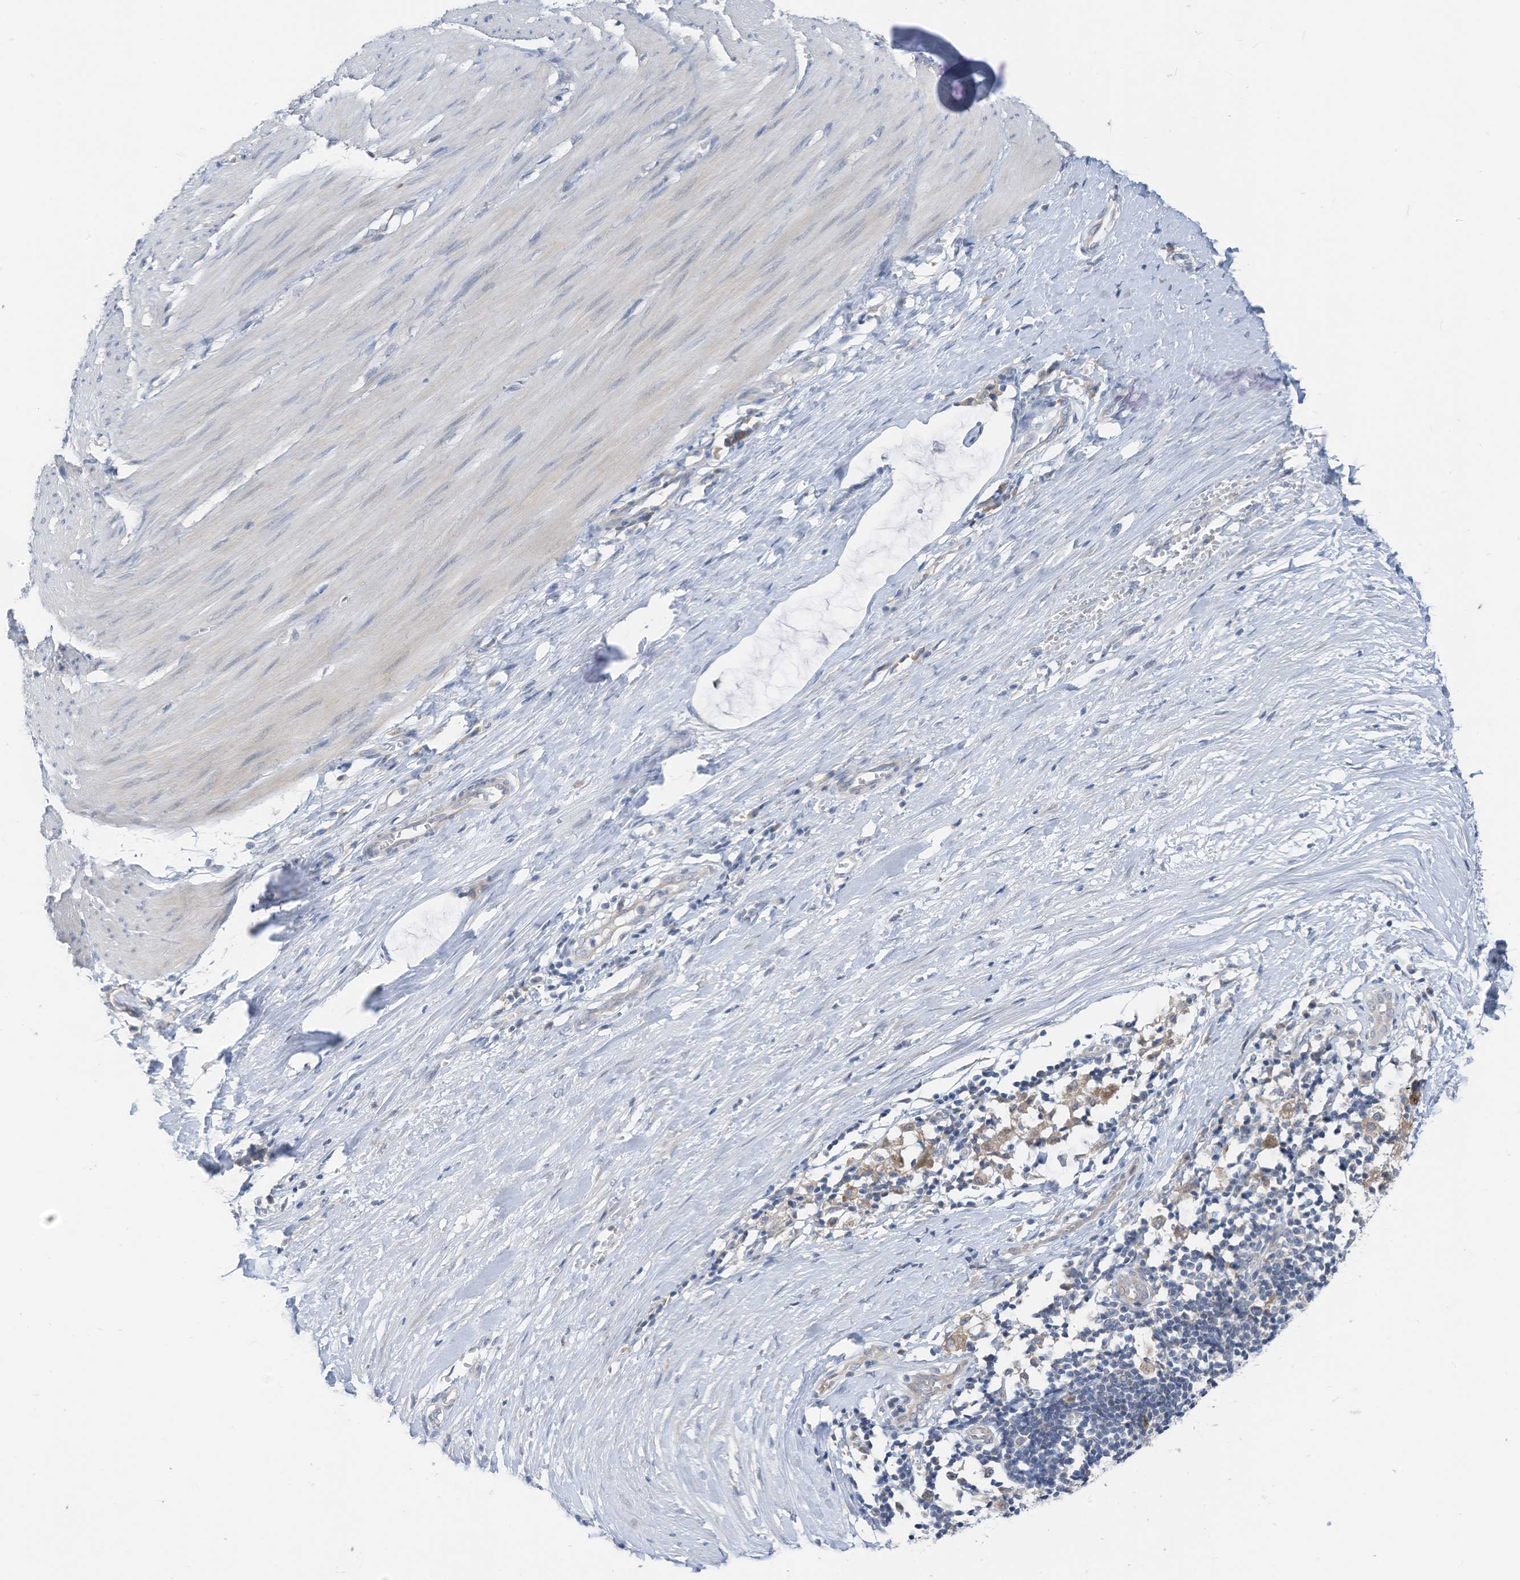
{"staining": {"intensity": "negative", "quantity": "none", "location": "none"}, "tissue": "smooth muscle", "cell_type": "Smooth muscle cells", "image_type": "normal", "snomed": [{"axis": "morphology", "description": "Normal tissue, NOS"}, {"axis": "morphology", "description": "Adenocarcinoma, NOS"}, {"axis": "topography", "description": "Colon"}, {"axis": "topography", "description": "Peripheral nerve tissue"}], "caption": "Immunohistochemical staining of normal smooth muscle reveals no significant staining in smooth muscle cells.", "gene": "LDAH", "patient": {"sex": "male", "age": 14}}